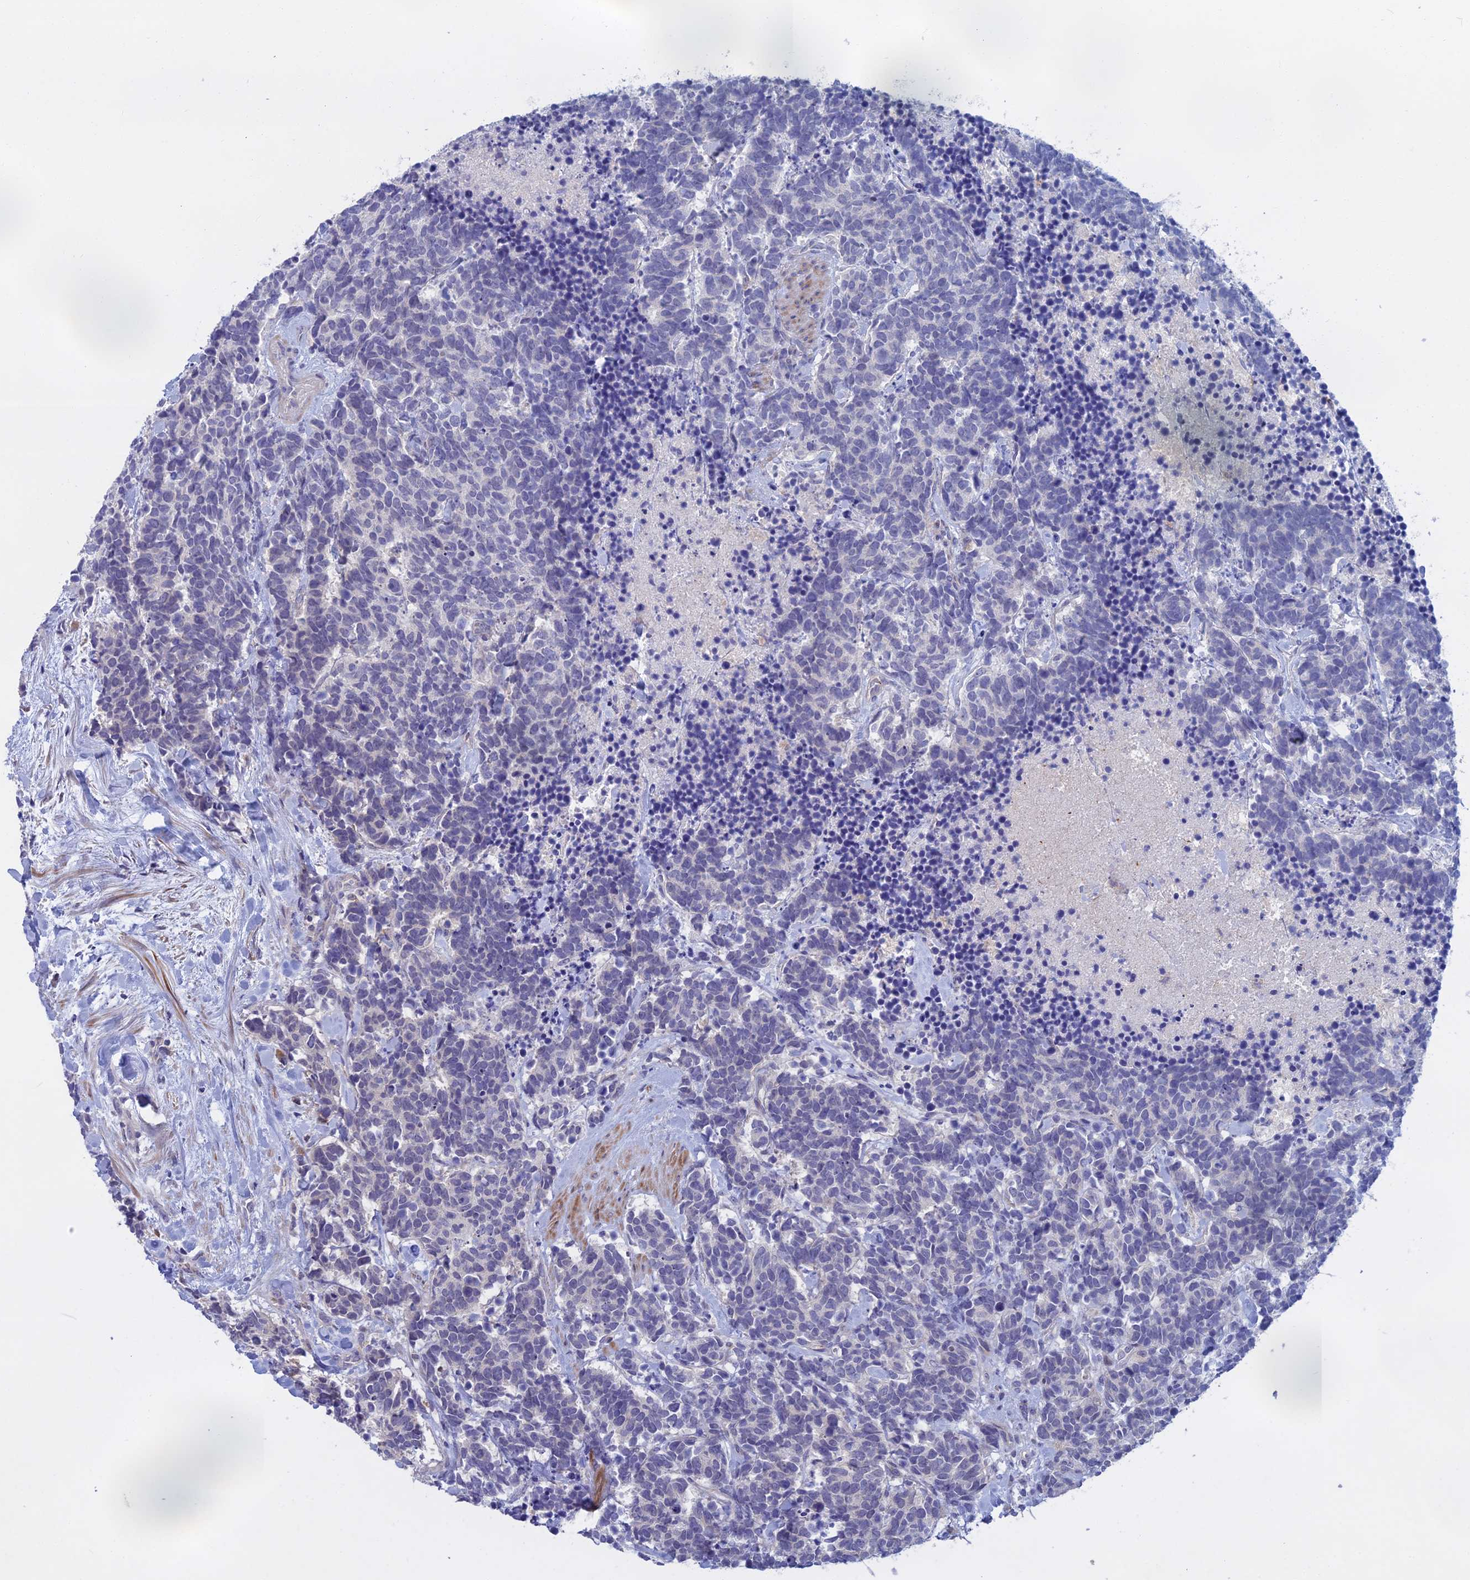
{"staining": {"intensity": "negative", "quantity": "none", "location": "none"}, "tissue": "carcinoid", "cell_type": "Tumor cells", "image_type": "cancer", "snomed": [{"axis": "morphology", "description": "Carcinoma, NOS"}, {"axis": "morphology", "description": "Carcinoid, malignant, NOS"}, {"axis": "topography", "description": "Prostate"}], "caption": "Human malignant carcinoid stained for a protein using IHC shows no positivity in tumor cells.", "gene": "SLC2A6", "patient": {"sex": "male", "age": 57}}